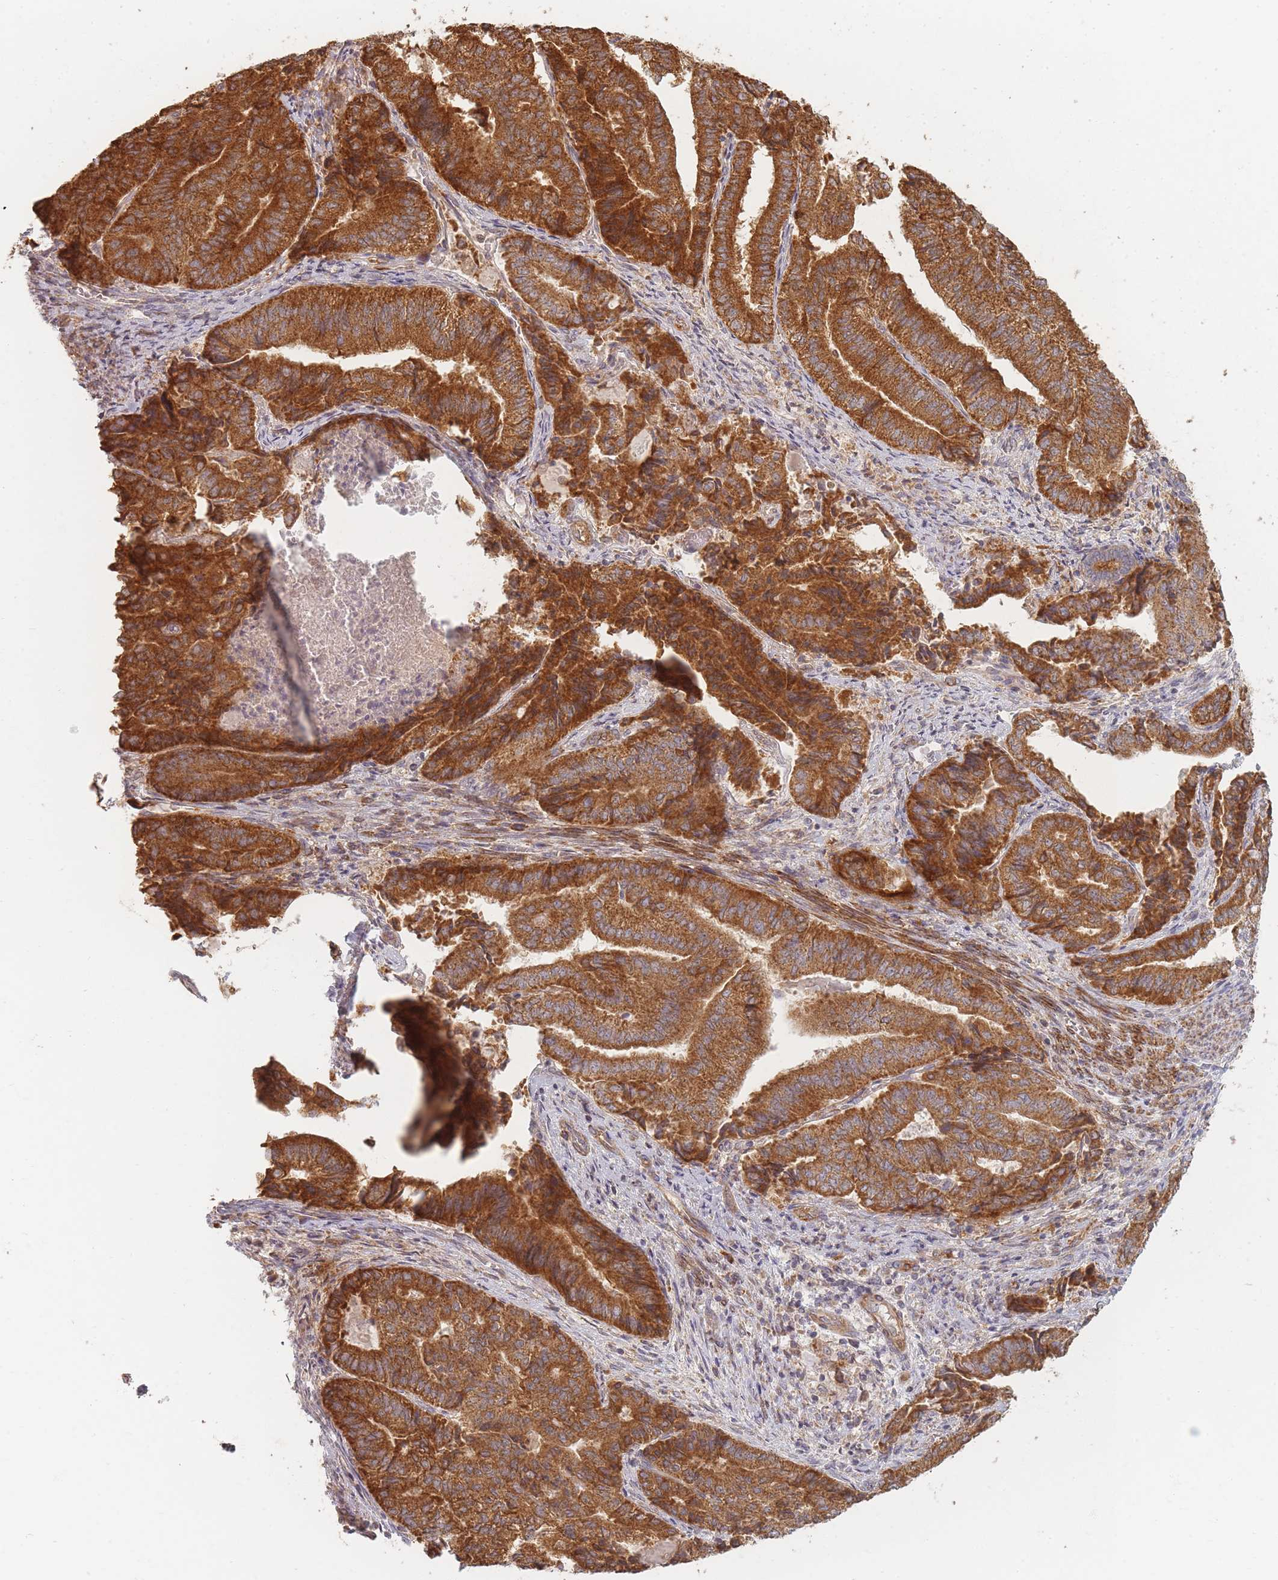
{"staining": {"intensity": "strong", "quantity": ">75%", "location": "cytoplasmic/membranous"}, "tissue": "endometrial cancer", "cell_type": "Tumor cells", "image_type": "cancer", "snomed": [{"axis": "morphology", "description": "Adenocarcinoma, NOS"}, {"axis": "topography", "description": "Endometrium"}], "caption": "Immunohistochemical staining of adenocarcinoma (endometrial) demonstrates high levels of strong cytoplasmic/membranous protein staining in approximately >75% of tumor cells. The staining was performed using DAB (3,3'-diaminobenzidine) to visualize the protein expression in brown, while the nuclei were stained in blue with hematoxylin (Magnification: 20x).", "gene": "MRPS6", "patient": {"sex": "female", "age": 80}}